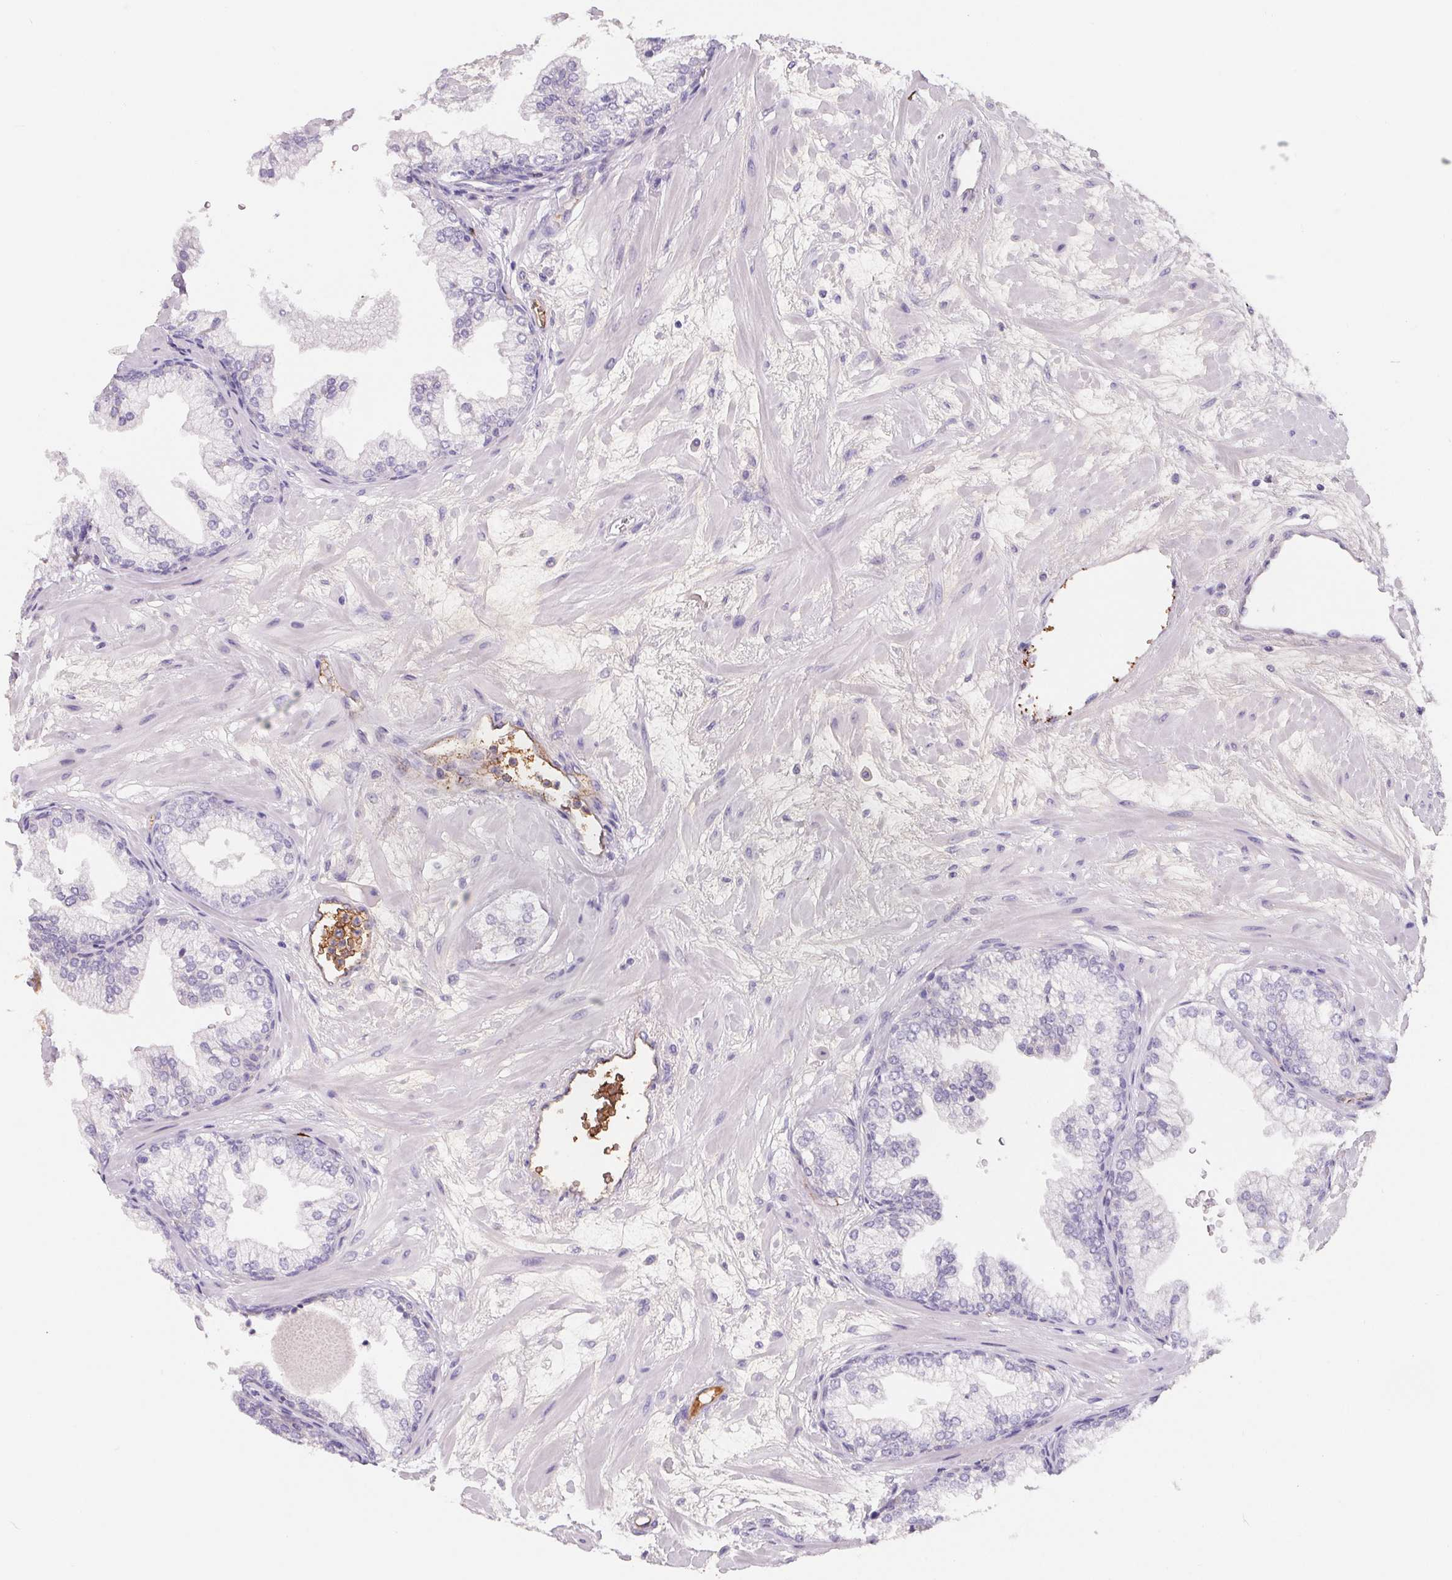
{"staining": {"intensity": "negative", "quantity": "none", "location": "none"}, "tissue": "prostate", "cell_type": "Glandular cells", "image_type": "normal", "snomed": [{"axis": "morphology", "description": "Normal tissue, NOS"}, {"axis": "topography", "description": "Prostate"}, {"axis": "topography", "description": "Peripheral nerve tissue"}], "caption": "This is an IHC micrograph of benign prostate. There is no expression in glandular cells.", "gene": "LPA", "patient": {"sex": "male", "age": 61}}